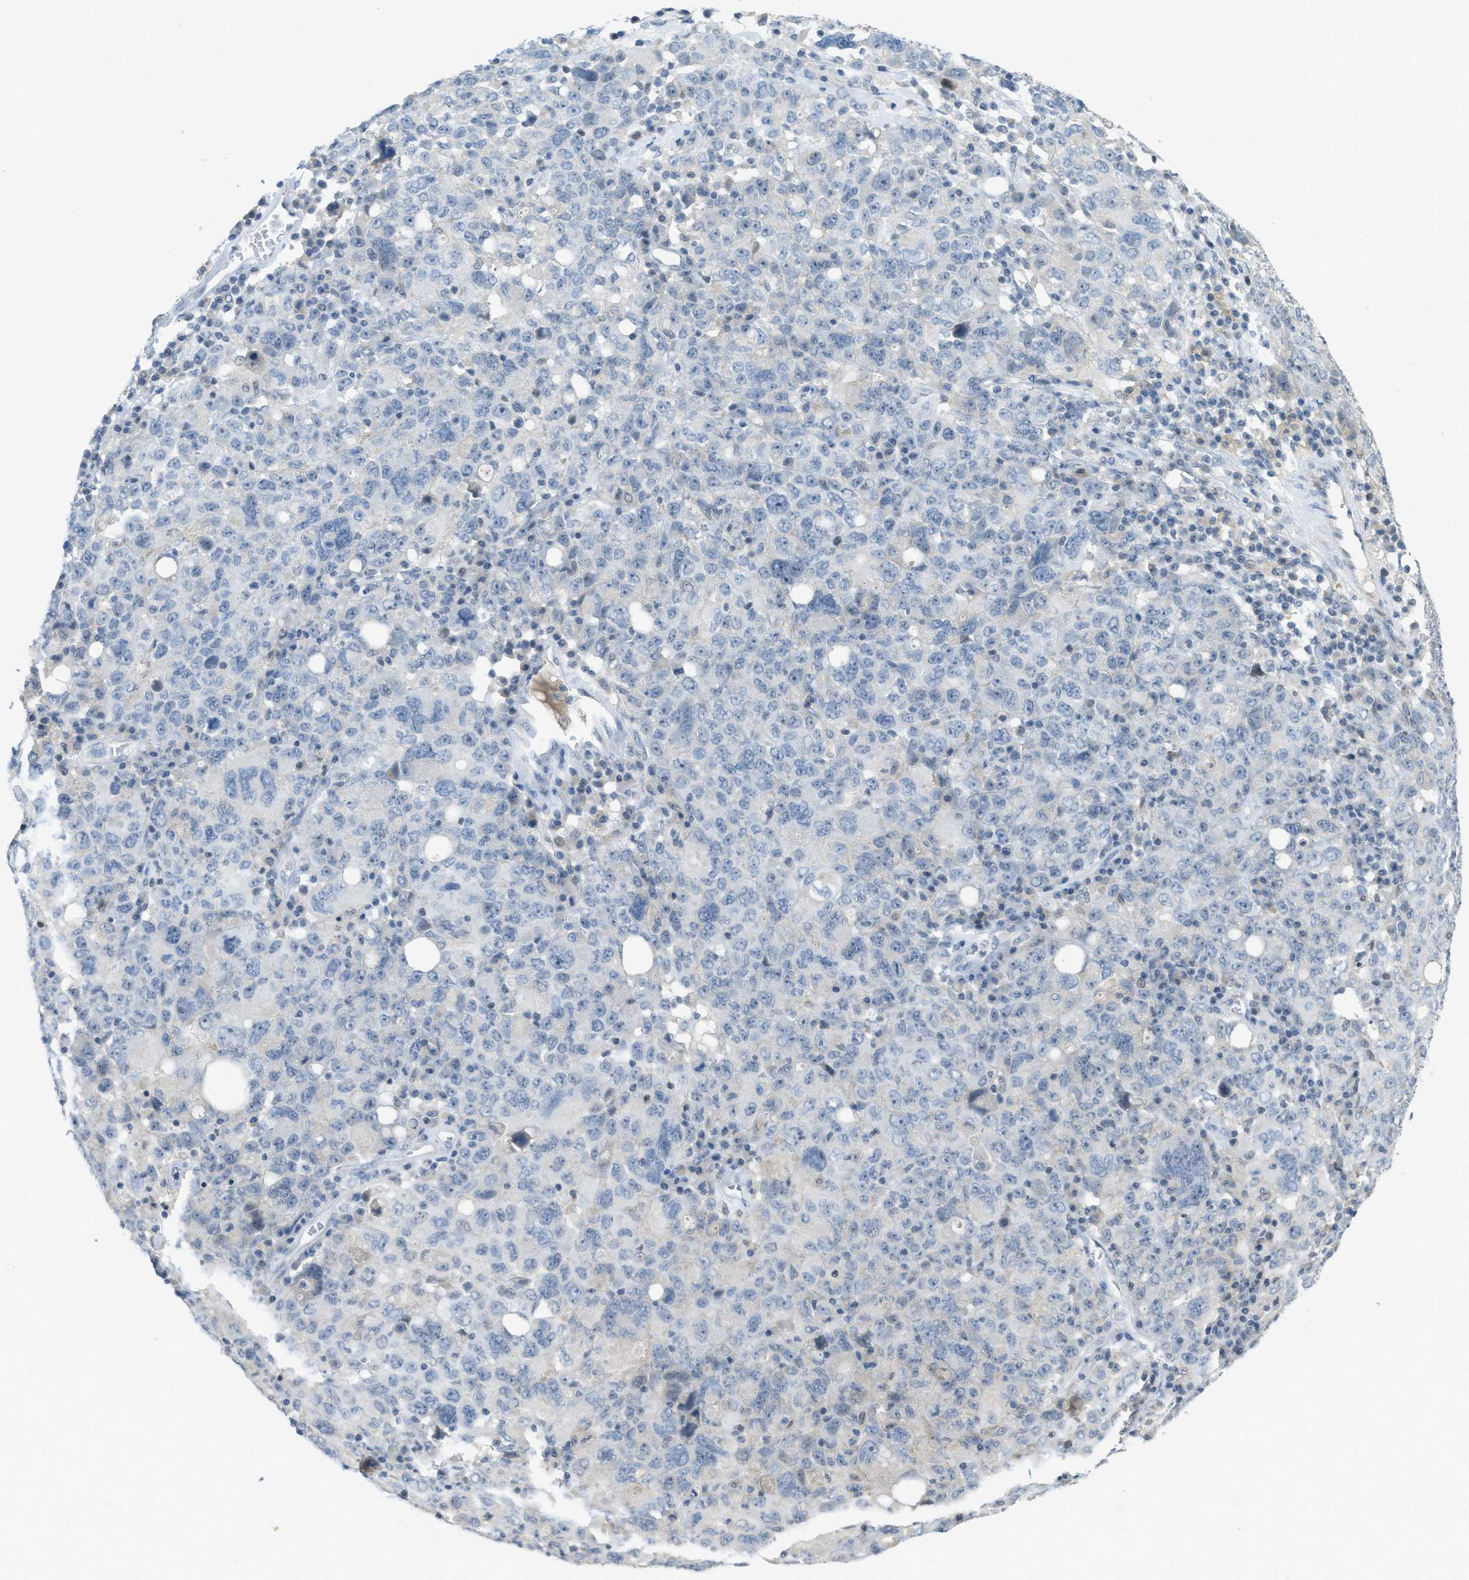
{"staining": {"intensity": "negative", "quantity": "none", "location": "none"}, "tissue": "ovarian cancer", "cell_type": "Tumor cells", "image_type": "cancer", "snomed": [{"axis": "morphology", "description": "Carcinoma, endometroid"}, {"axis": "topography", "description": "Ovary"}], "caption": "There is no significant expression in tumor cells of ovarian cancer (endometroid carcinoma).", "gene": "TXNDC2", "patient": {"sex": "female", "age": 62}}